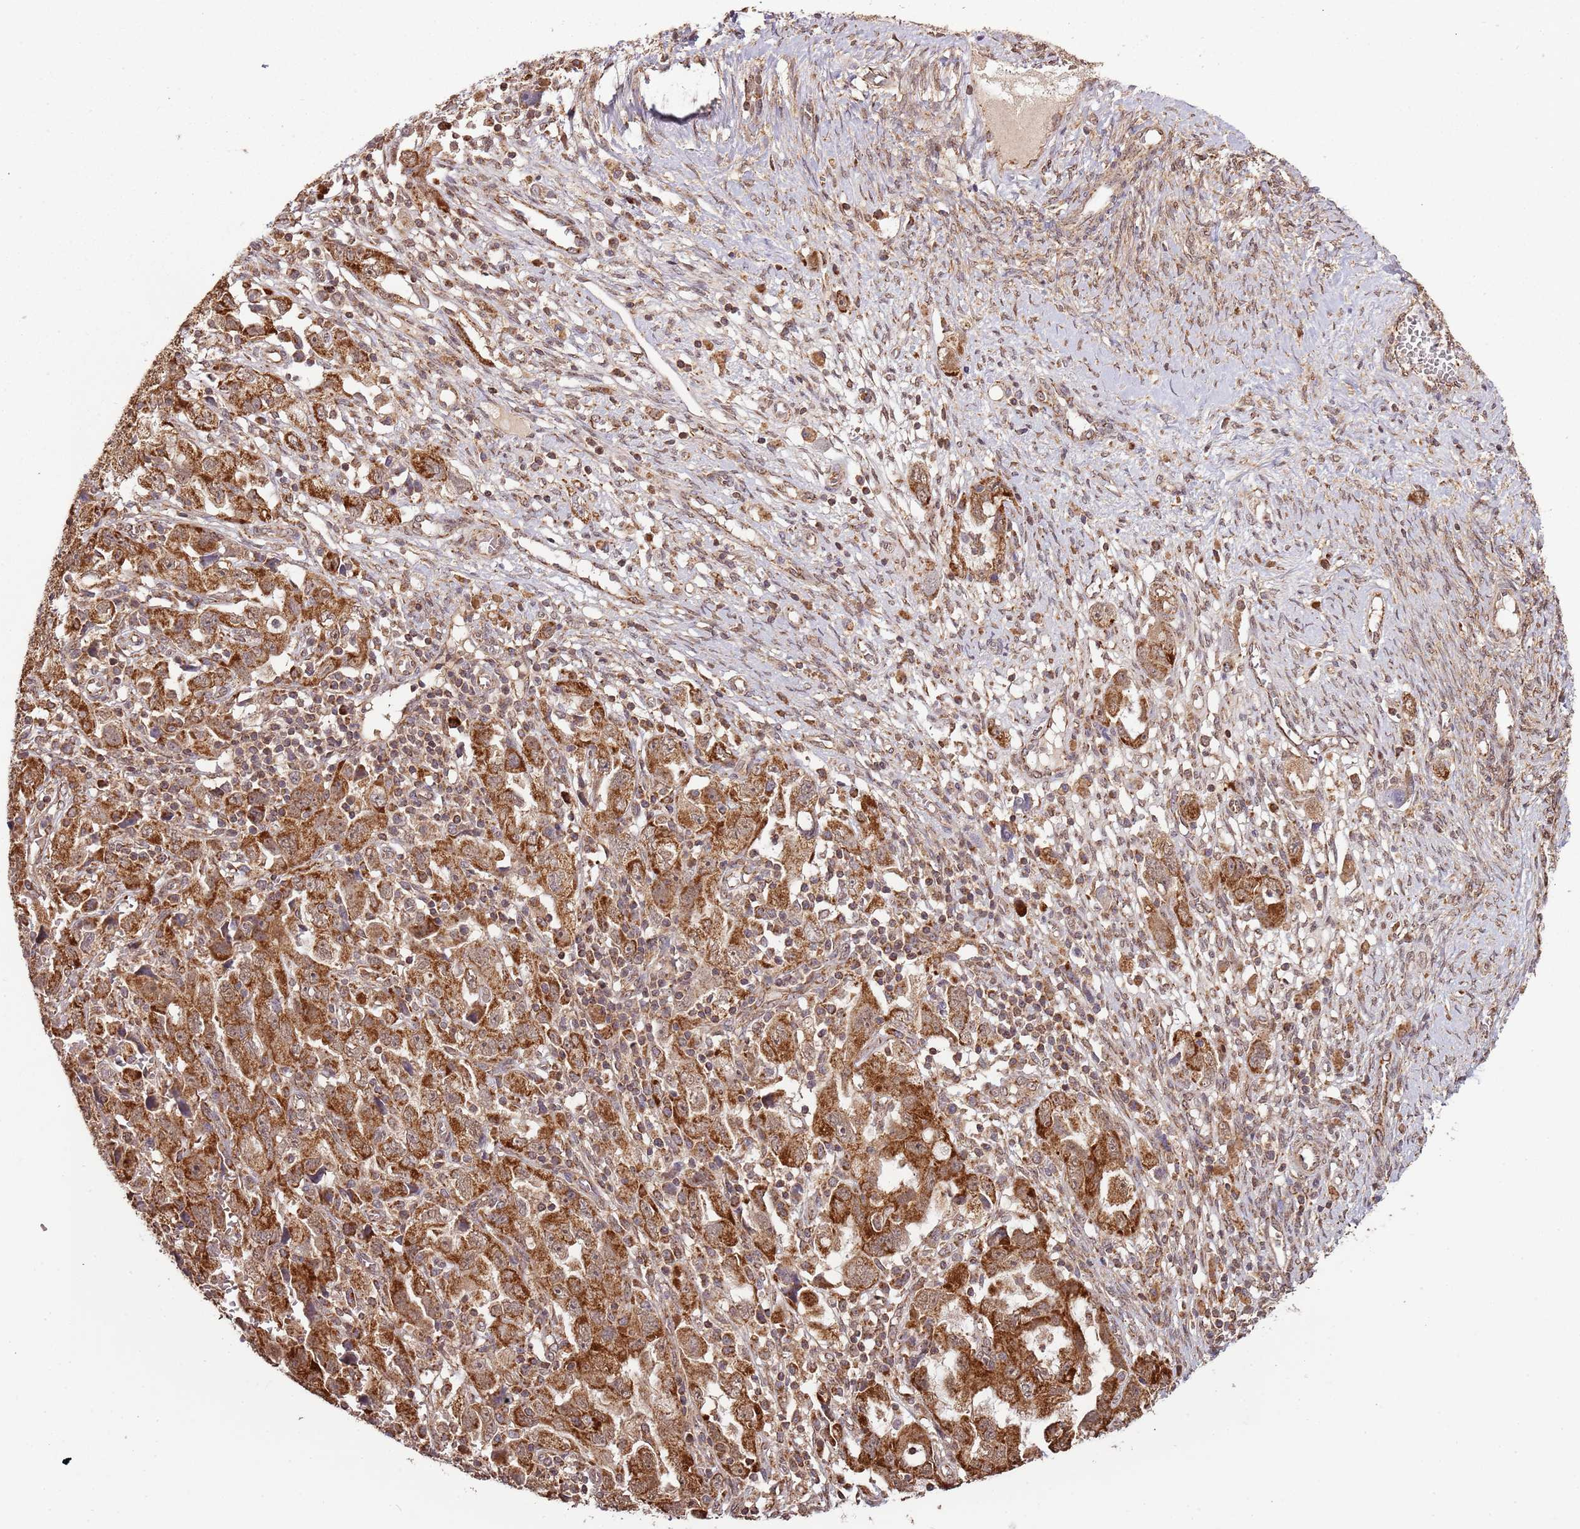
{"staining": {"intensity": "strong", "quantity": ">75%", "location": "cytoplasmic/membranous"}, "tissue": "ovarian cancer", "cell_type": "Tumor cells", "image_type": "cancer", "snomed": [{"axis": "morphology", "description": "Carcinoma, NOS"}, {"axis": "morphology", "description": "Cystadenocarcinoma, serous, NOS"}, {"axis": "topography", "description": "Ovary"}], "caption": "IHC micrograph of ovarian cancer (serous cystadenocarcinoma) stained for a protein (brown), which shows high levels of strong cytoplasmic/membranous positivity in approximately >75% of tumor cells.", "gene": "IL17RD", "patient": {"sex": "female", "age": 69}}